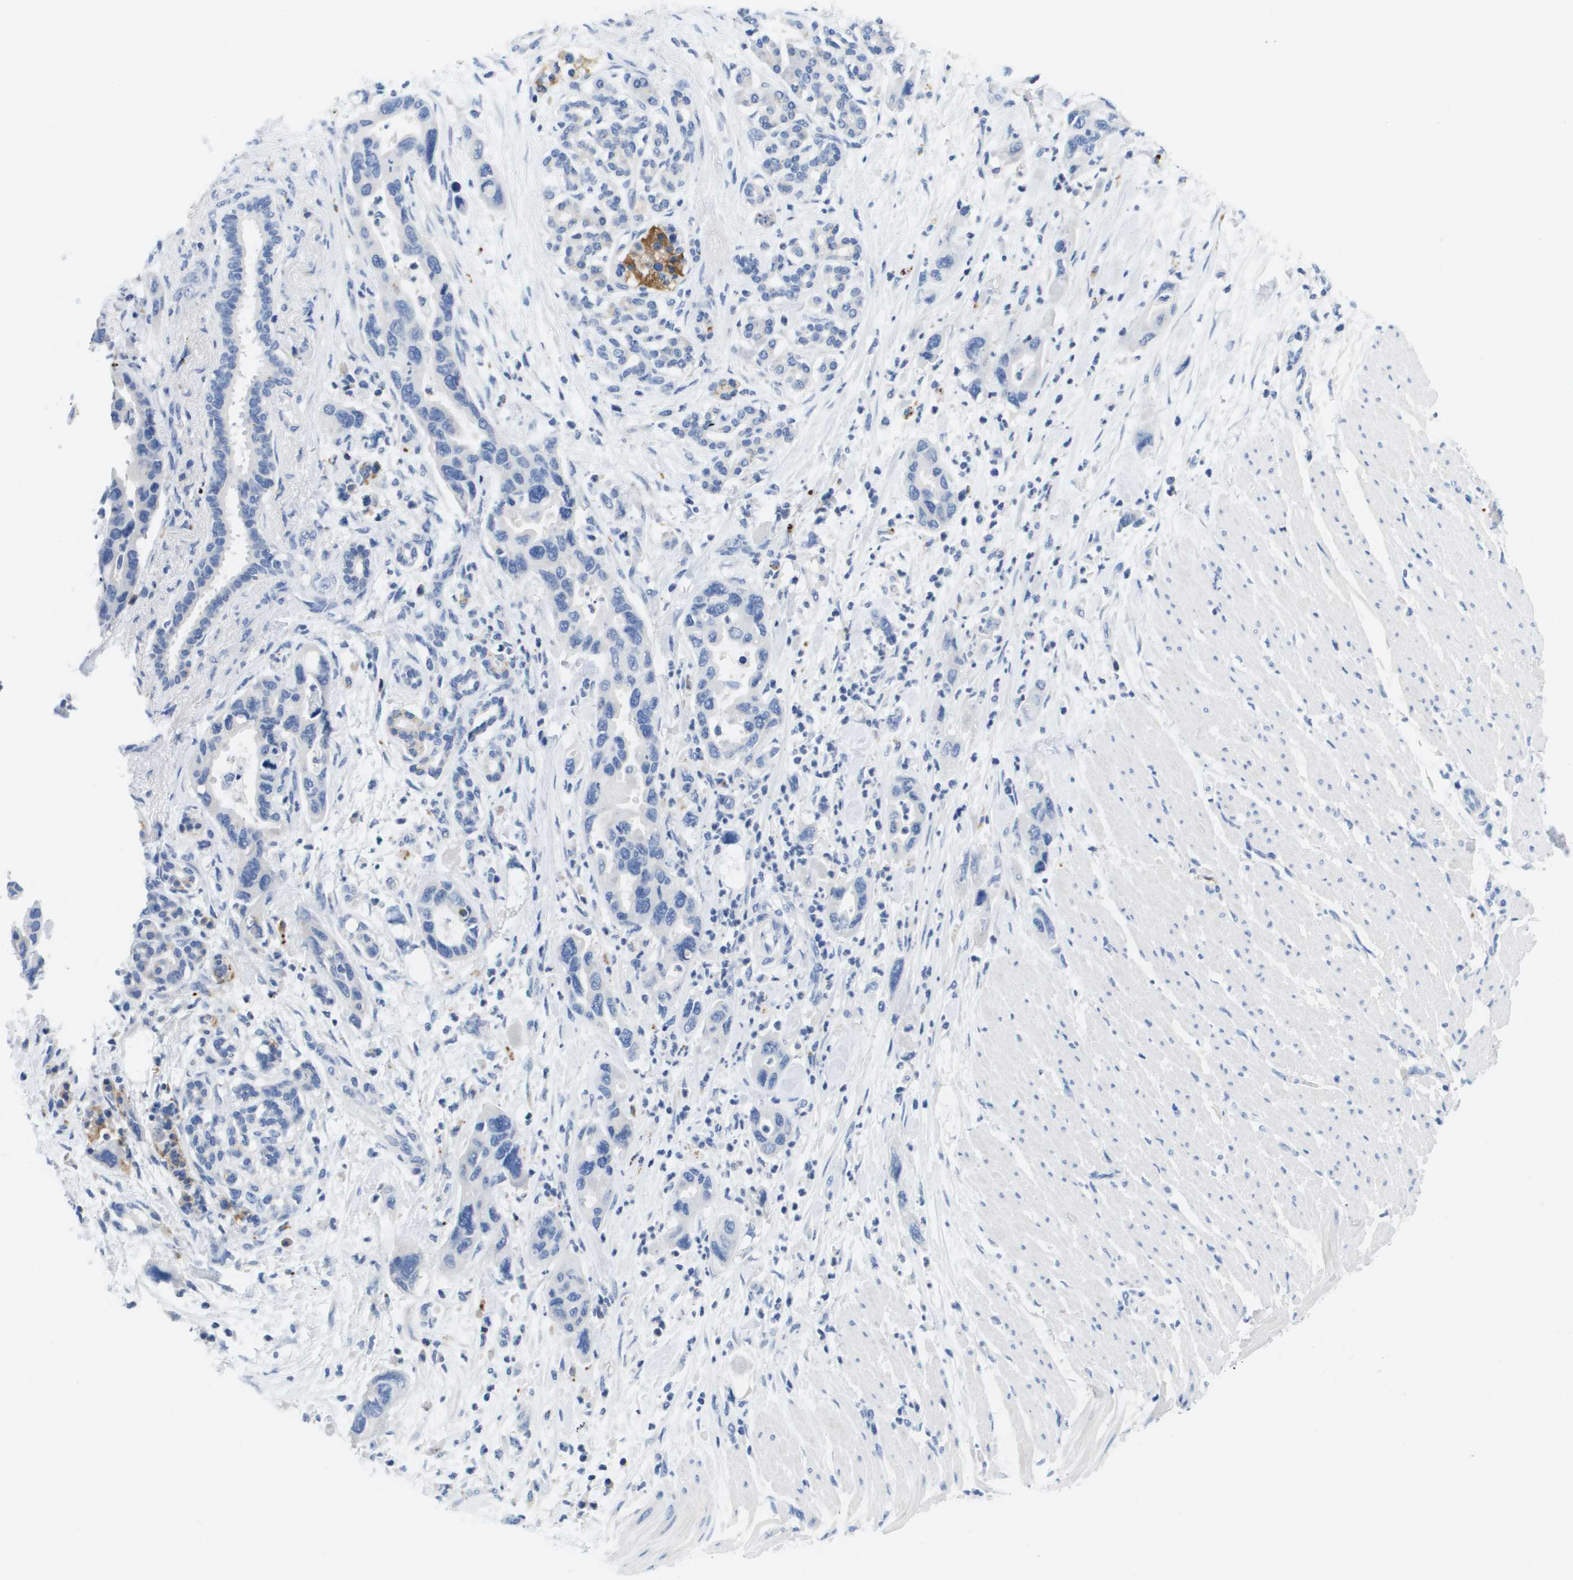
{"staining": {"intensity": "negative", "quantity": "none", "location": "none"}, "tissue": "pancreatic cancer", "cell_type": "Tumor cells", "image_type": "cancer", "snomed": [{"axis": "morphology", "description": "Normal tissue, NOS"}, {"axis": "morphology", "description": "Adenocarcinoma, NOS"}, {"axis": "topography", "description": "Pancreas"}], "caption": "Pancreatic adenocarcinoma stained for a protein using immunohistochemistry (IHC) shows no staining tumor cells.", "gene": "MS4A1", "patient": {"sex": "female", "age": 71}}